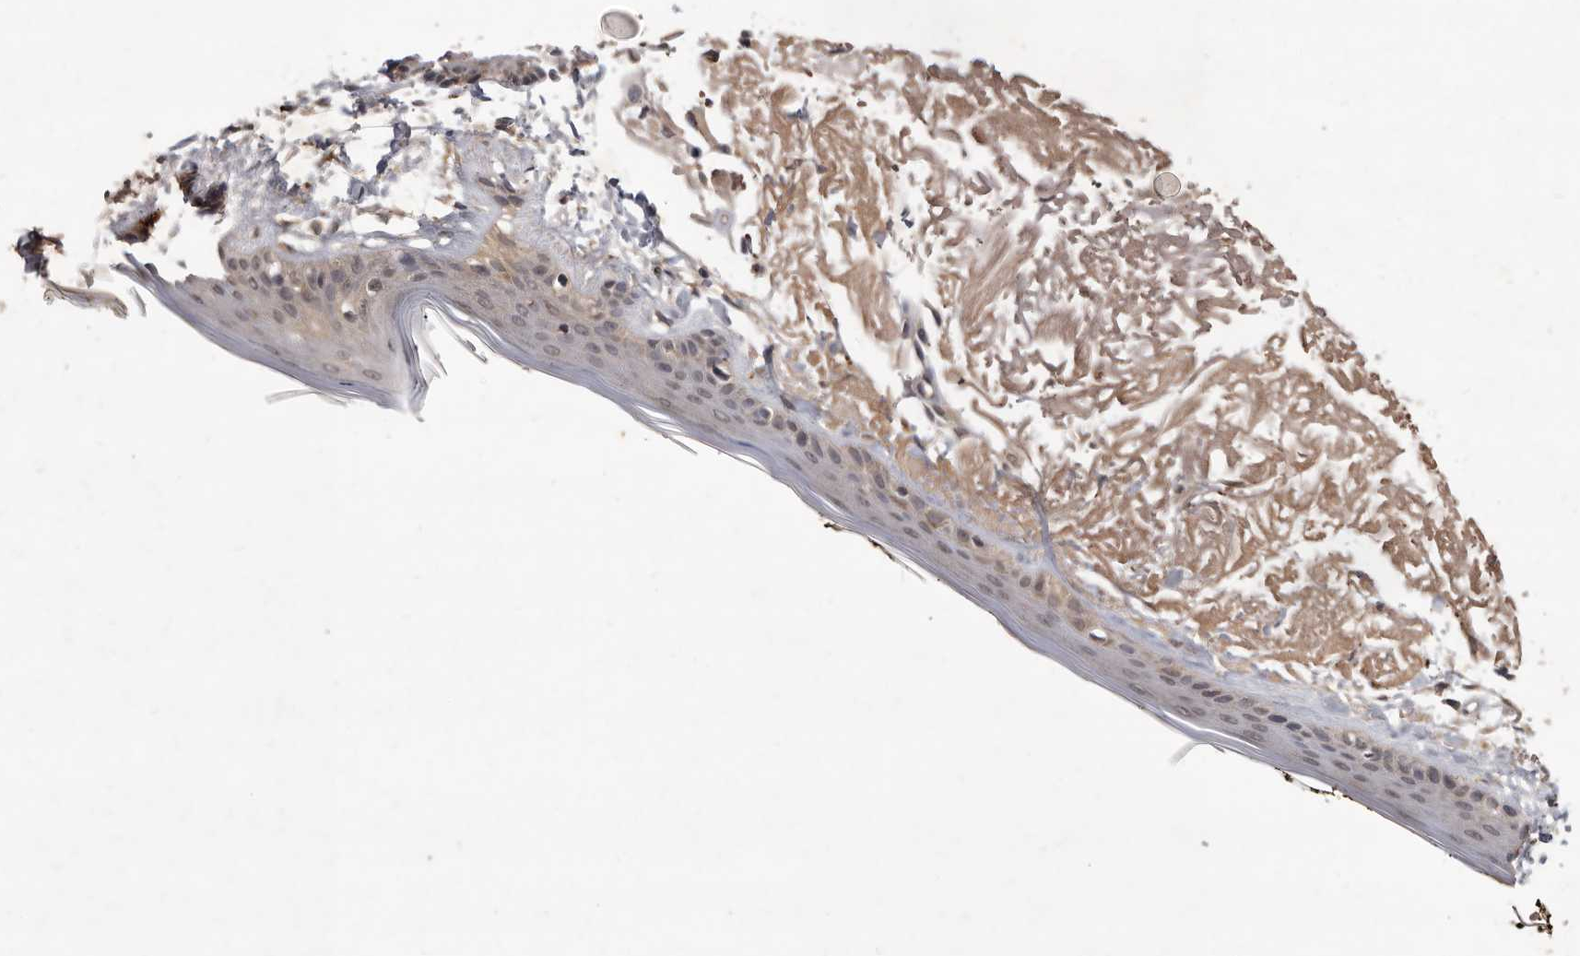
{"staining": {"intensity": "negative", "quantity": "none", "location": "none"}, "tissue": "skin", "cell_type": "Fibroblasts", "image_type": "normal", "snomed": [{"axis": "morphology", "description": "Normal tissue, NOS"}, {"axis": "topography", "description": "Skin"}, {"axis": "topography", "description": "Skeletal muscle"}], "caption": "IHC histopathology image of normal skin: human skin stained with DAB shows no significant protein staining in fibroblasts. (Stains: DAB immunohistochemistry with hematoxylin counter stain, Microscopy: brightfield microscopy at high magnification).", "gene": "DNAJC28", "patient": {"sex": "male", "age": 83}}